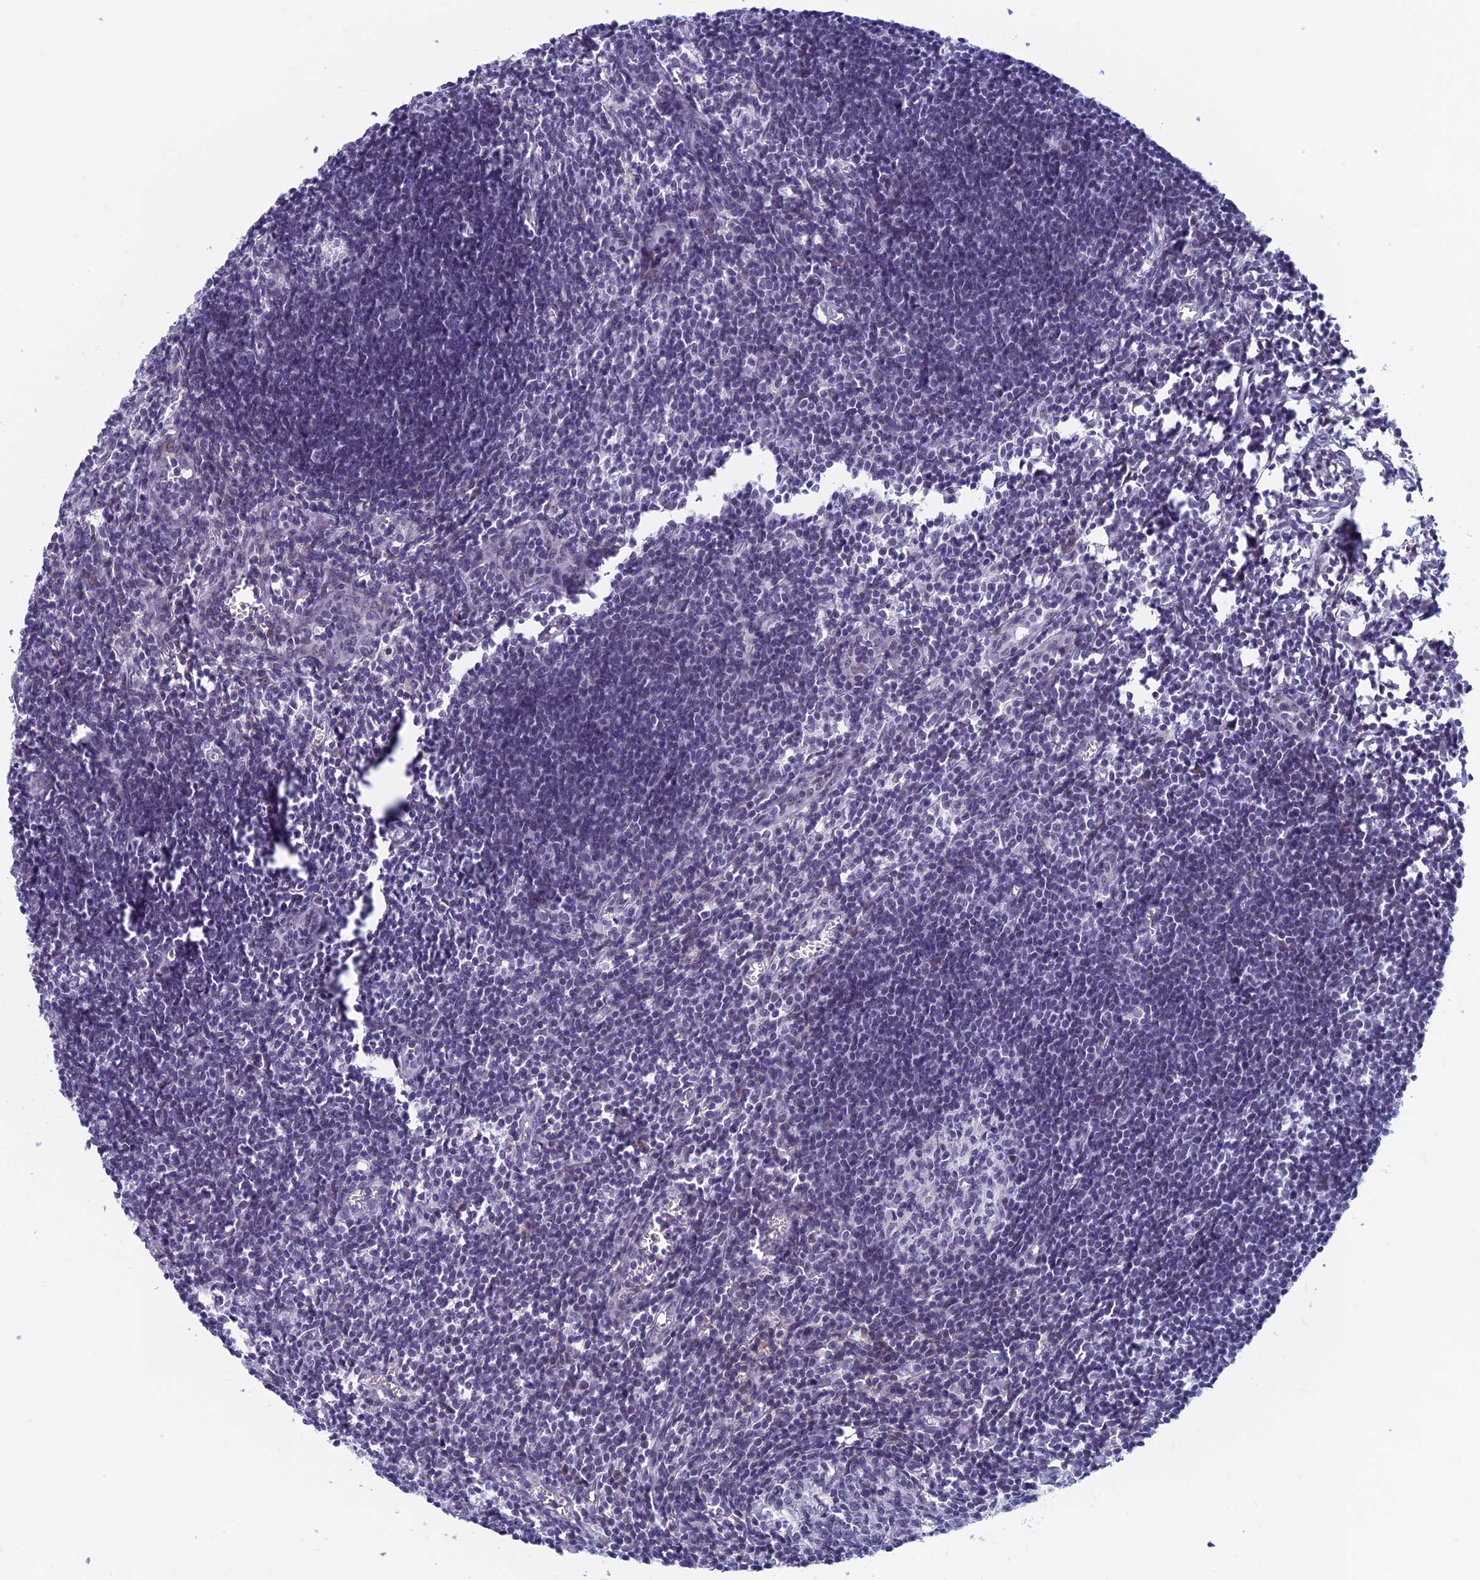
{"staining": {"intensity": "negative", "quantity": "none", "location": "none"}, "tissue": "lymph node", "cell_type": "Germinal center cells", "image_type": "normal", "snomed": [{"axis": "morphology", "description": "Normal tissue, NOS"}, {"axis": "morphology", "description": "Malignant melanoma, Metastatic site"}, {"axis": "topography", "description": "Lymph node"}], "caption": "High power microscopy photomicrograph of an immunohistochemistry micrograph of normal lymph node, revealing no significant expression in germinal center cells.", "gene": "ASH2L", "patient": {"sex": "male", "age": 41}}